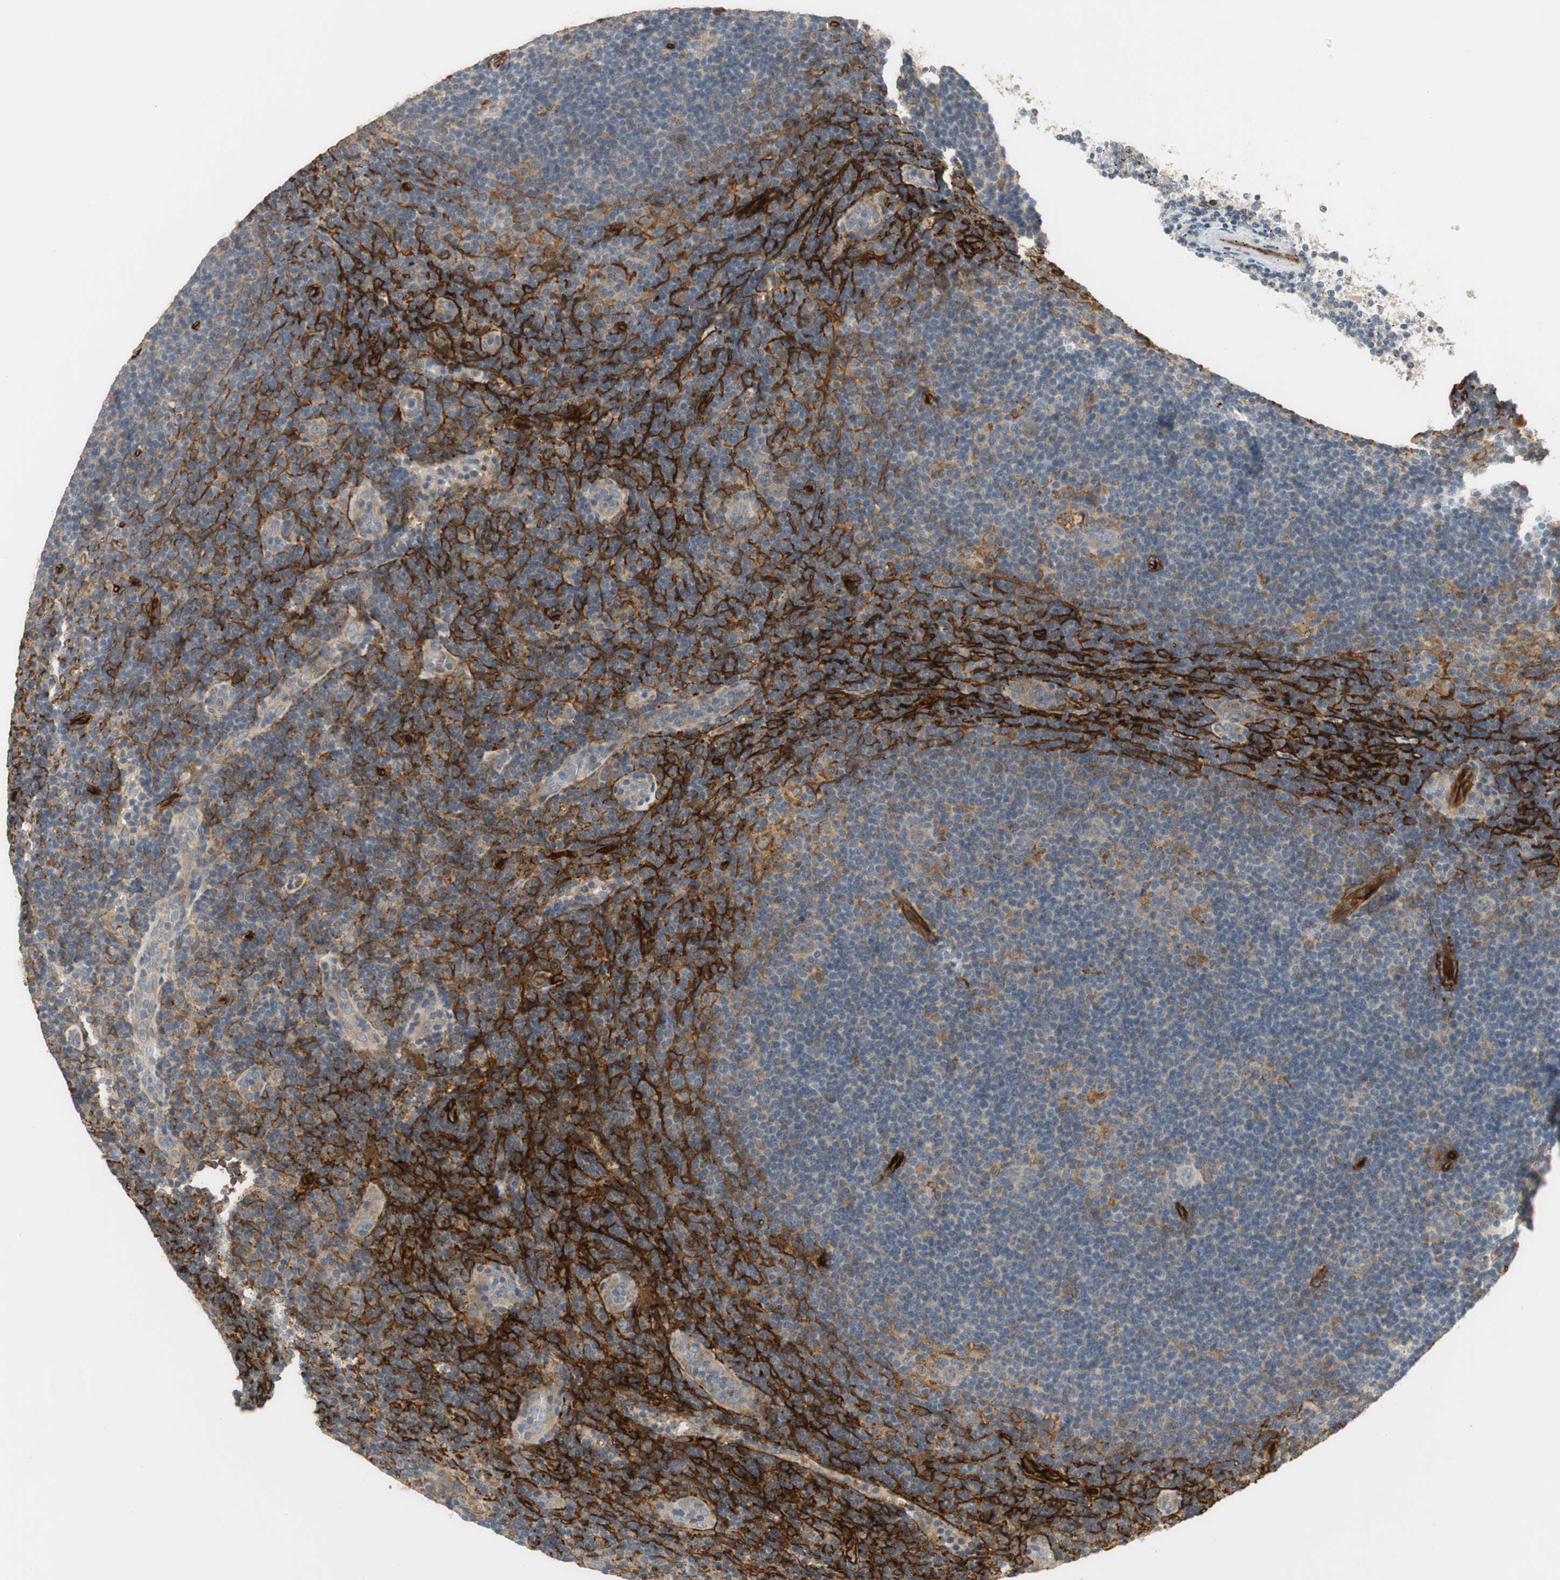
{"staining": {"intensity": "negative", "quantity": "none", "location": "none"}, "tissue": "lymphoma", "cell_type": "Tumor cells", "image_type": "cancer", "snomed": [{"axis": "morphology", "description": "Hodgkin's disease, NOS"}, {"axis": "topography", "description": "Lymph node"}], "caption": "IHC micrograph of neoplastic tissue: human lymphoma stained with DAB (3,3'-diaminobenzidine) displays no significant protein positivity in tumor cells.", "gene": "ALPL", "patient": {"sex": "female", "age": 57}}